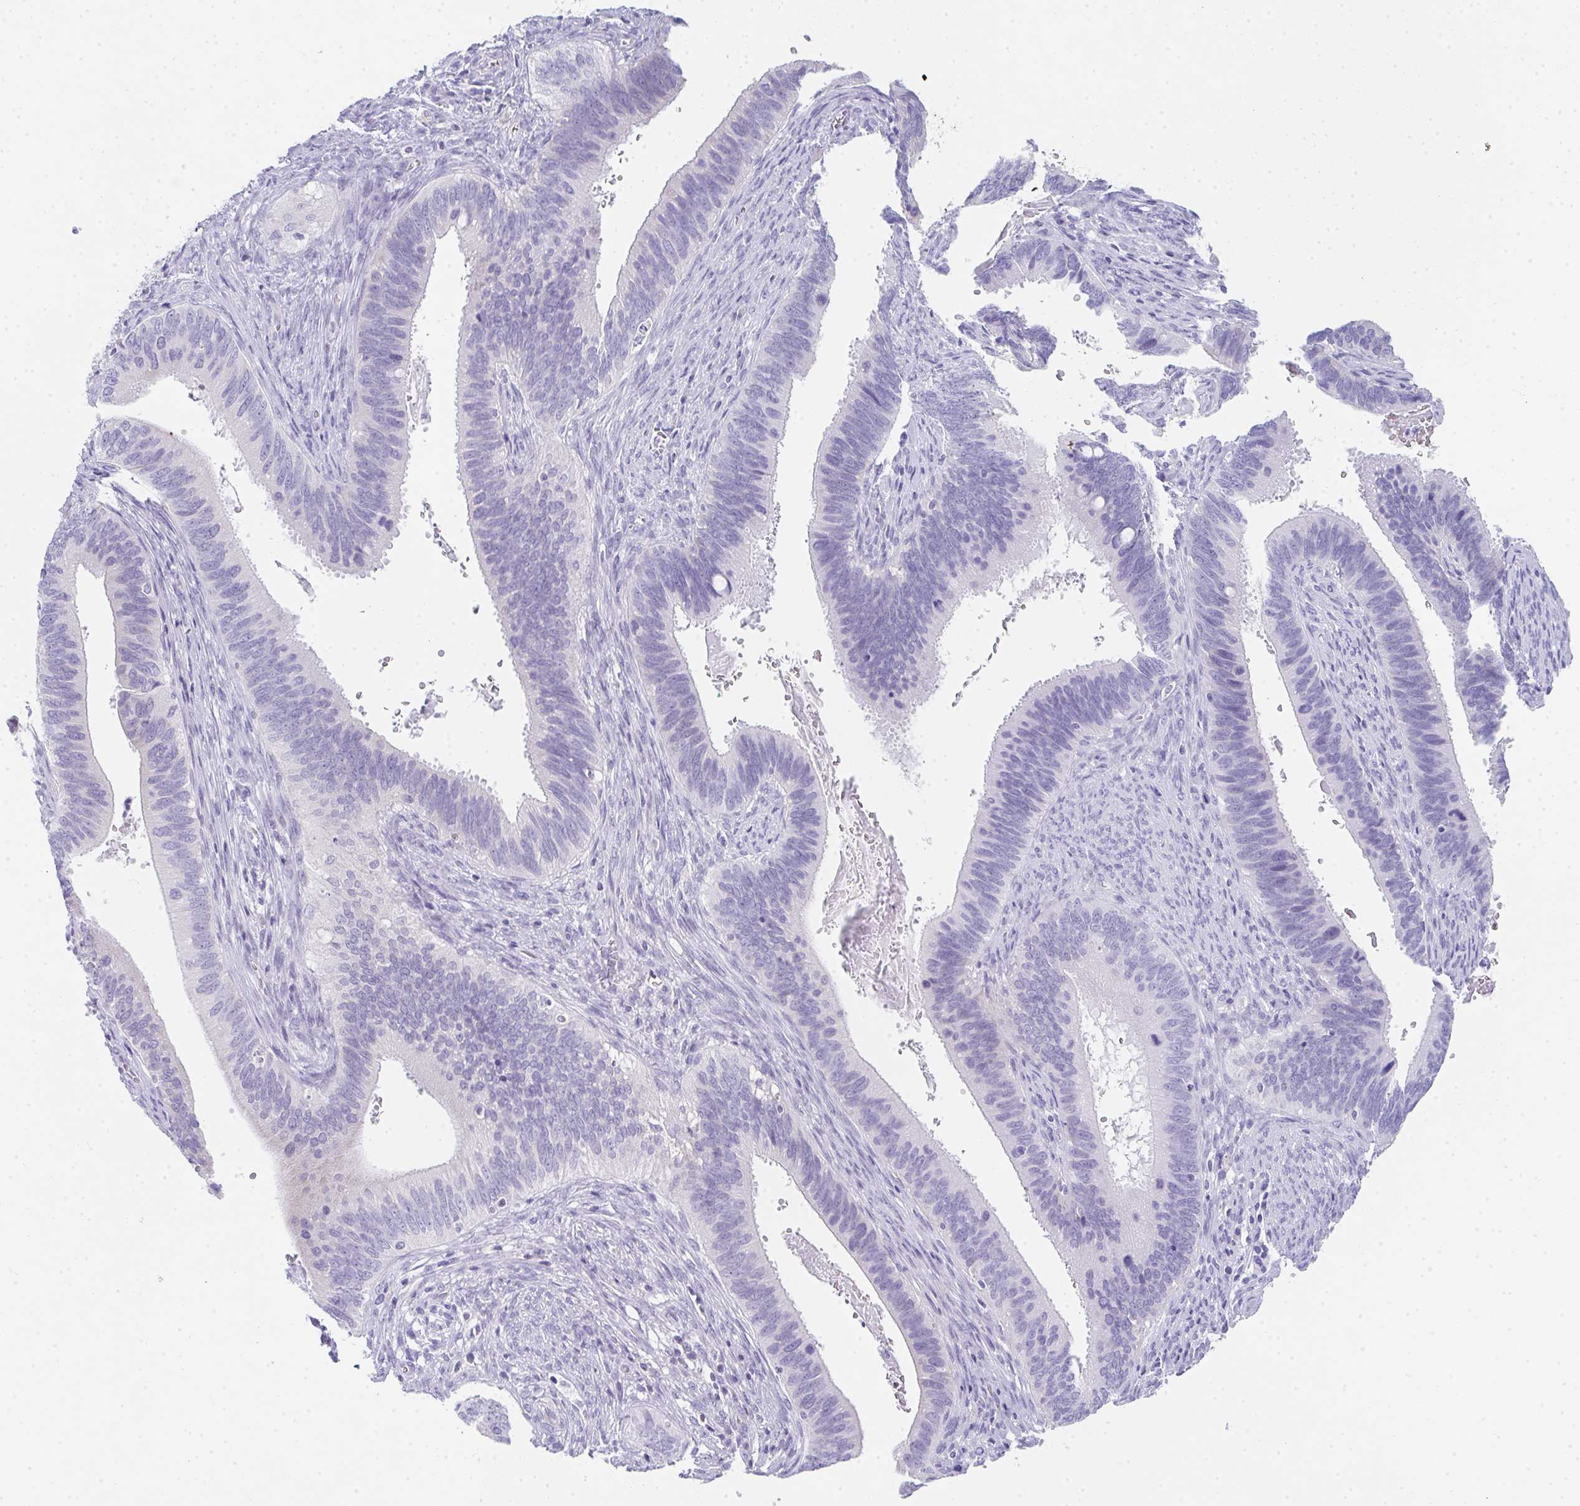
{"staining": {"intensity": "negative", "quantity": "none", "location": "none"}, "tissue": "cervical cancer", "cell_type": "Tumor cells", "image_type": "cancer", "snomed": [{"axis": "morphology", "description": "Adenocarcinoma, NOS"}, {"axis": "topography", "description": "Cervix"}], "caption": "Adenocarcinoma (cervical) was stained to show a protein in brown. There is no significant positivity in tumor cells.", "gene": "RLF", "patient": {"sex": "female", "age": 42}}